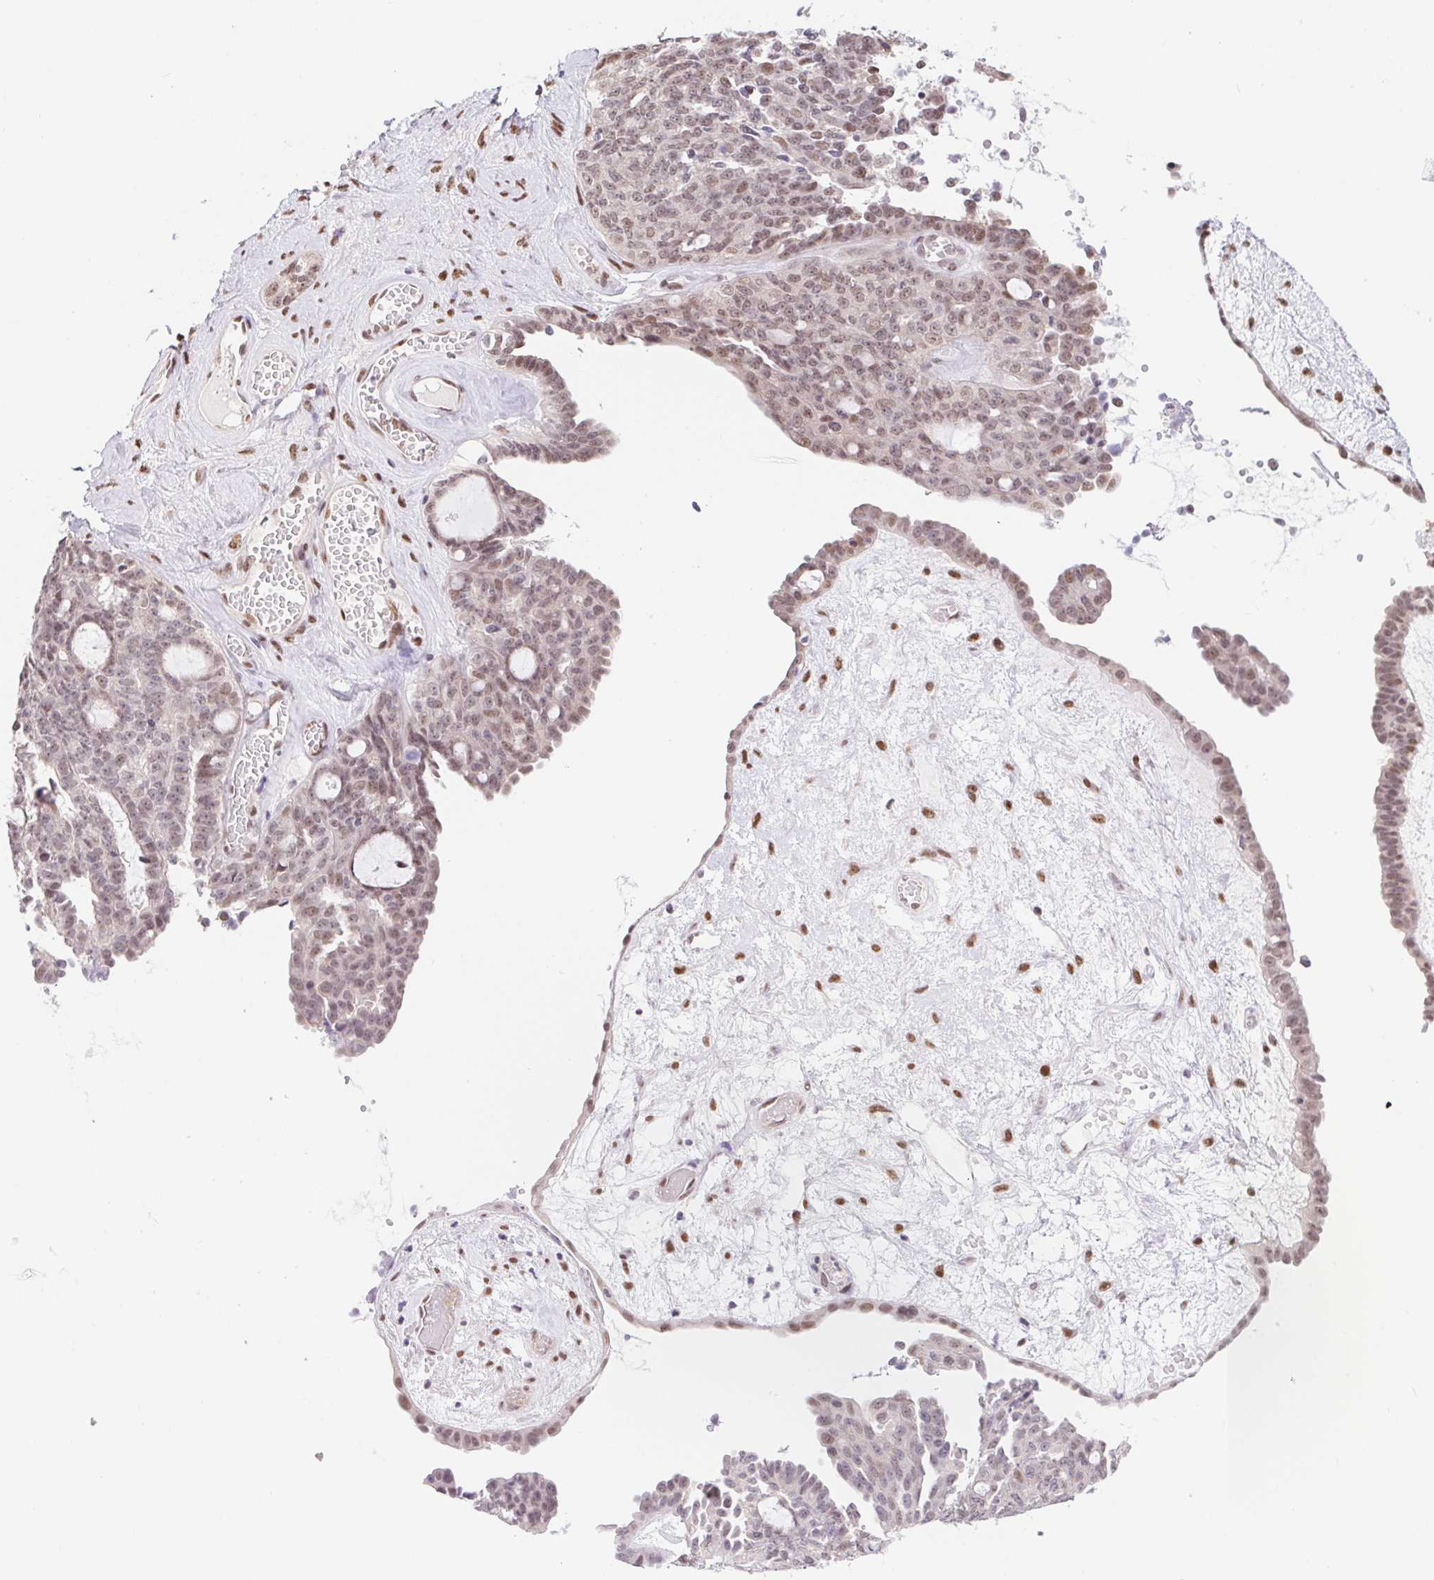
{"staining": {"intensity": "weak", "quantity": ">75%", "location": "nuclear"}, "tissue": "ovarian cancer", "cell_type": "Tumor cells", "image_type": "cancer", "snomed": [{"axis": "morphology", "description": "Cystadenocarcinoma, serous, NOS"}, {"axis": "topography", "description": "Ovary"}], "caption": "Ovarian cancer was stained to show a protein in brown. There is low levels of weak nuclear staining in approximately >75% of tumor cells. Using DAB (3,3'-diaminobenzidine) (brown) and hematoxylin (blue) stains, captured at high magnification using brightfield microscopy.", "gene": "CAND1", "patient": {"sex": "female", "age": 71}}